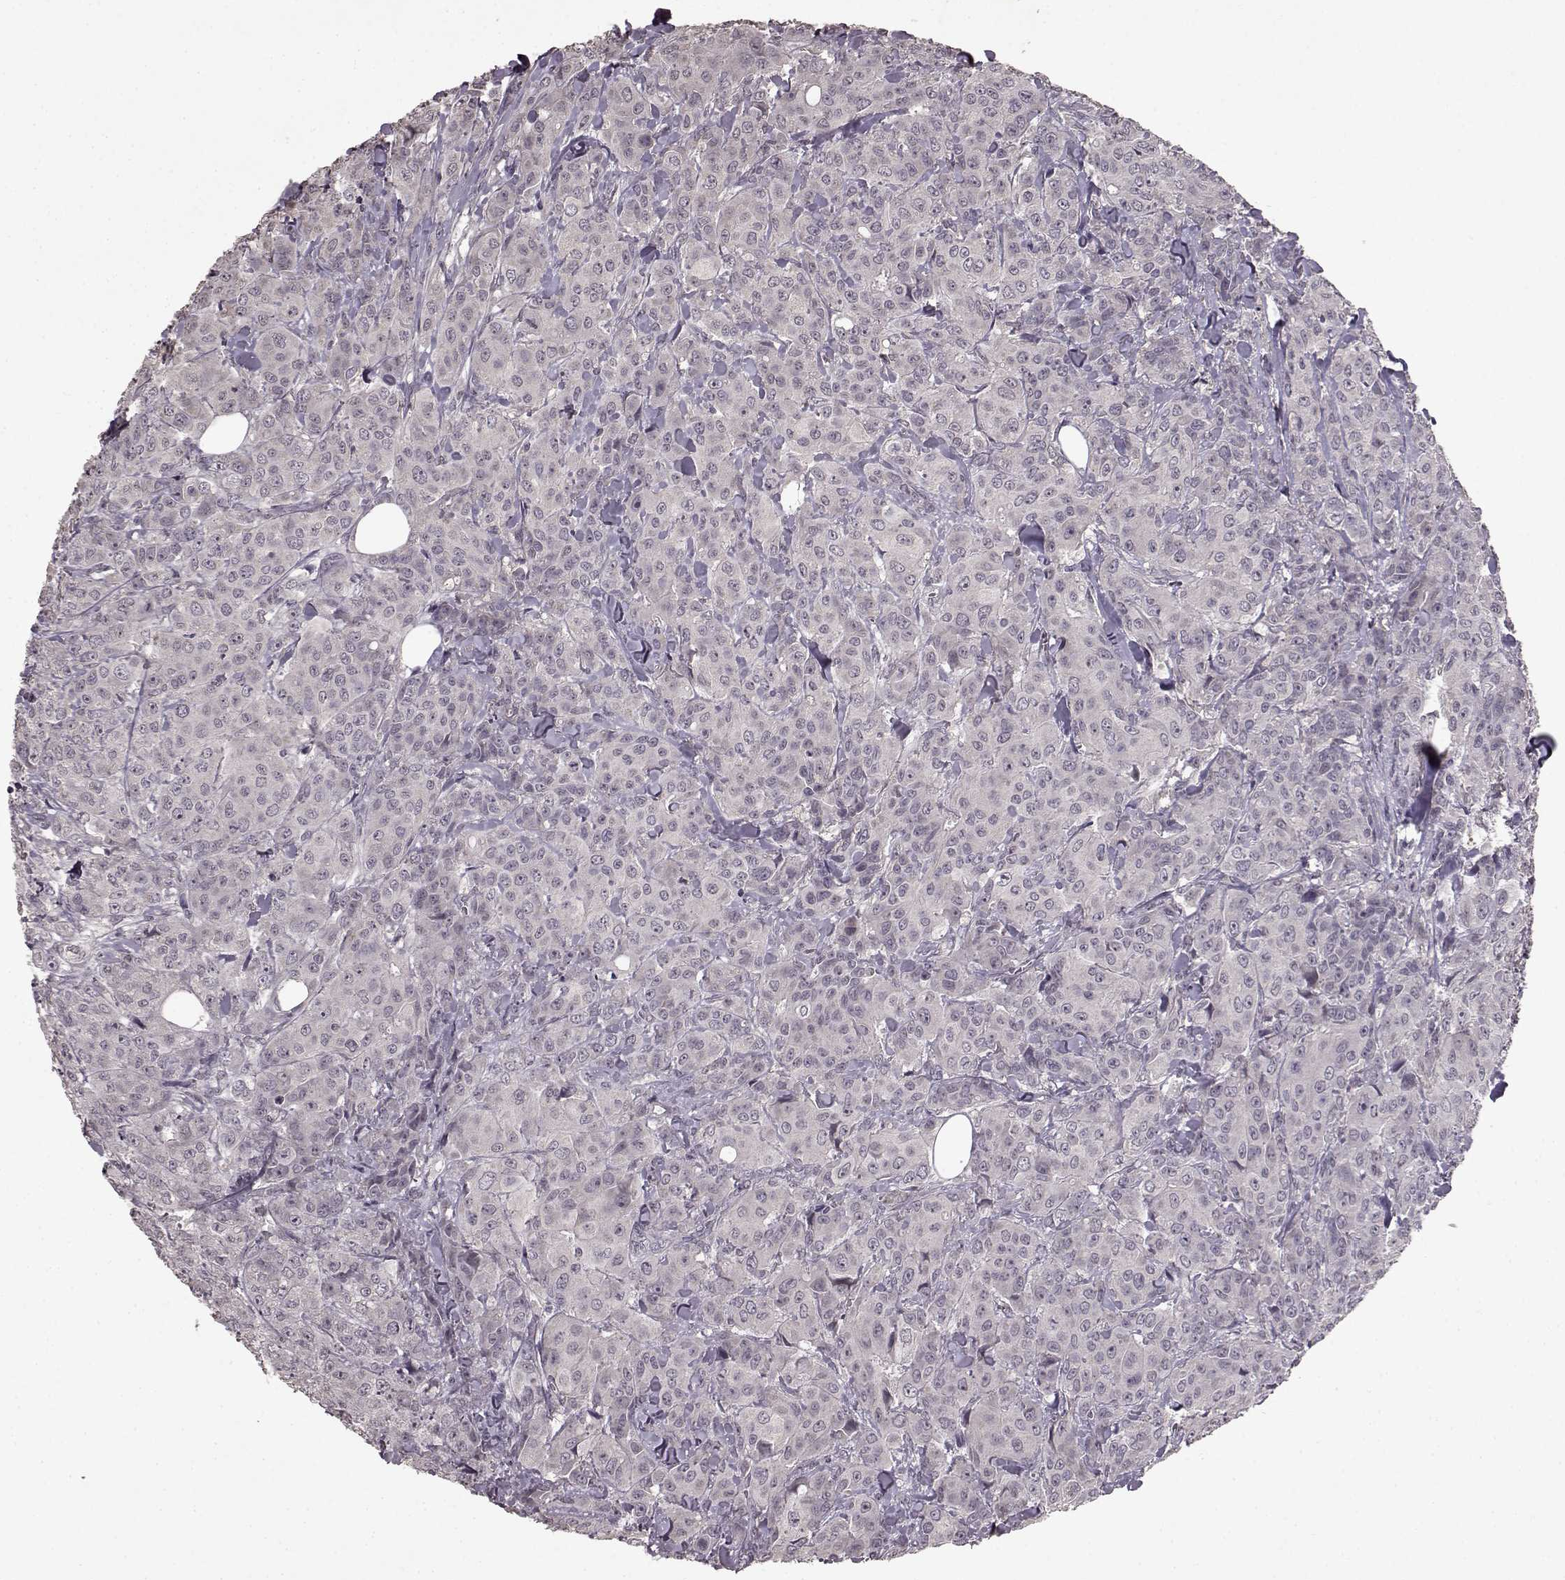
{"staining": {"intensity": "negative", "quantity": "none", "location": "none"}, "tissue": "breast cancer", "cell_type": "Tumor cells", "image_type": "cancer", "snomed": [{"axis": "morphology", "description": "Duct carcinoma"}, {"axis": "topography", "description": "Breast"}], "caption": "Immunohistochemistry (IHC) histopathology image of human breast intraductal carcinoma stained for a protein (brown), which exhibits no positivity in tumor cells. (Stains: DAB (3,3'-diaminobenzidine) immunohistochemistry with hematoxylin counter stain, Microscopy: brightfield microscopy at high magnification).", "gene": "LHB", "patient": {"sex": "female", "age": 43}}